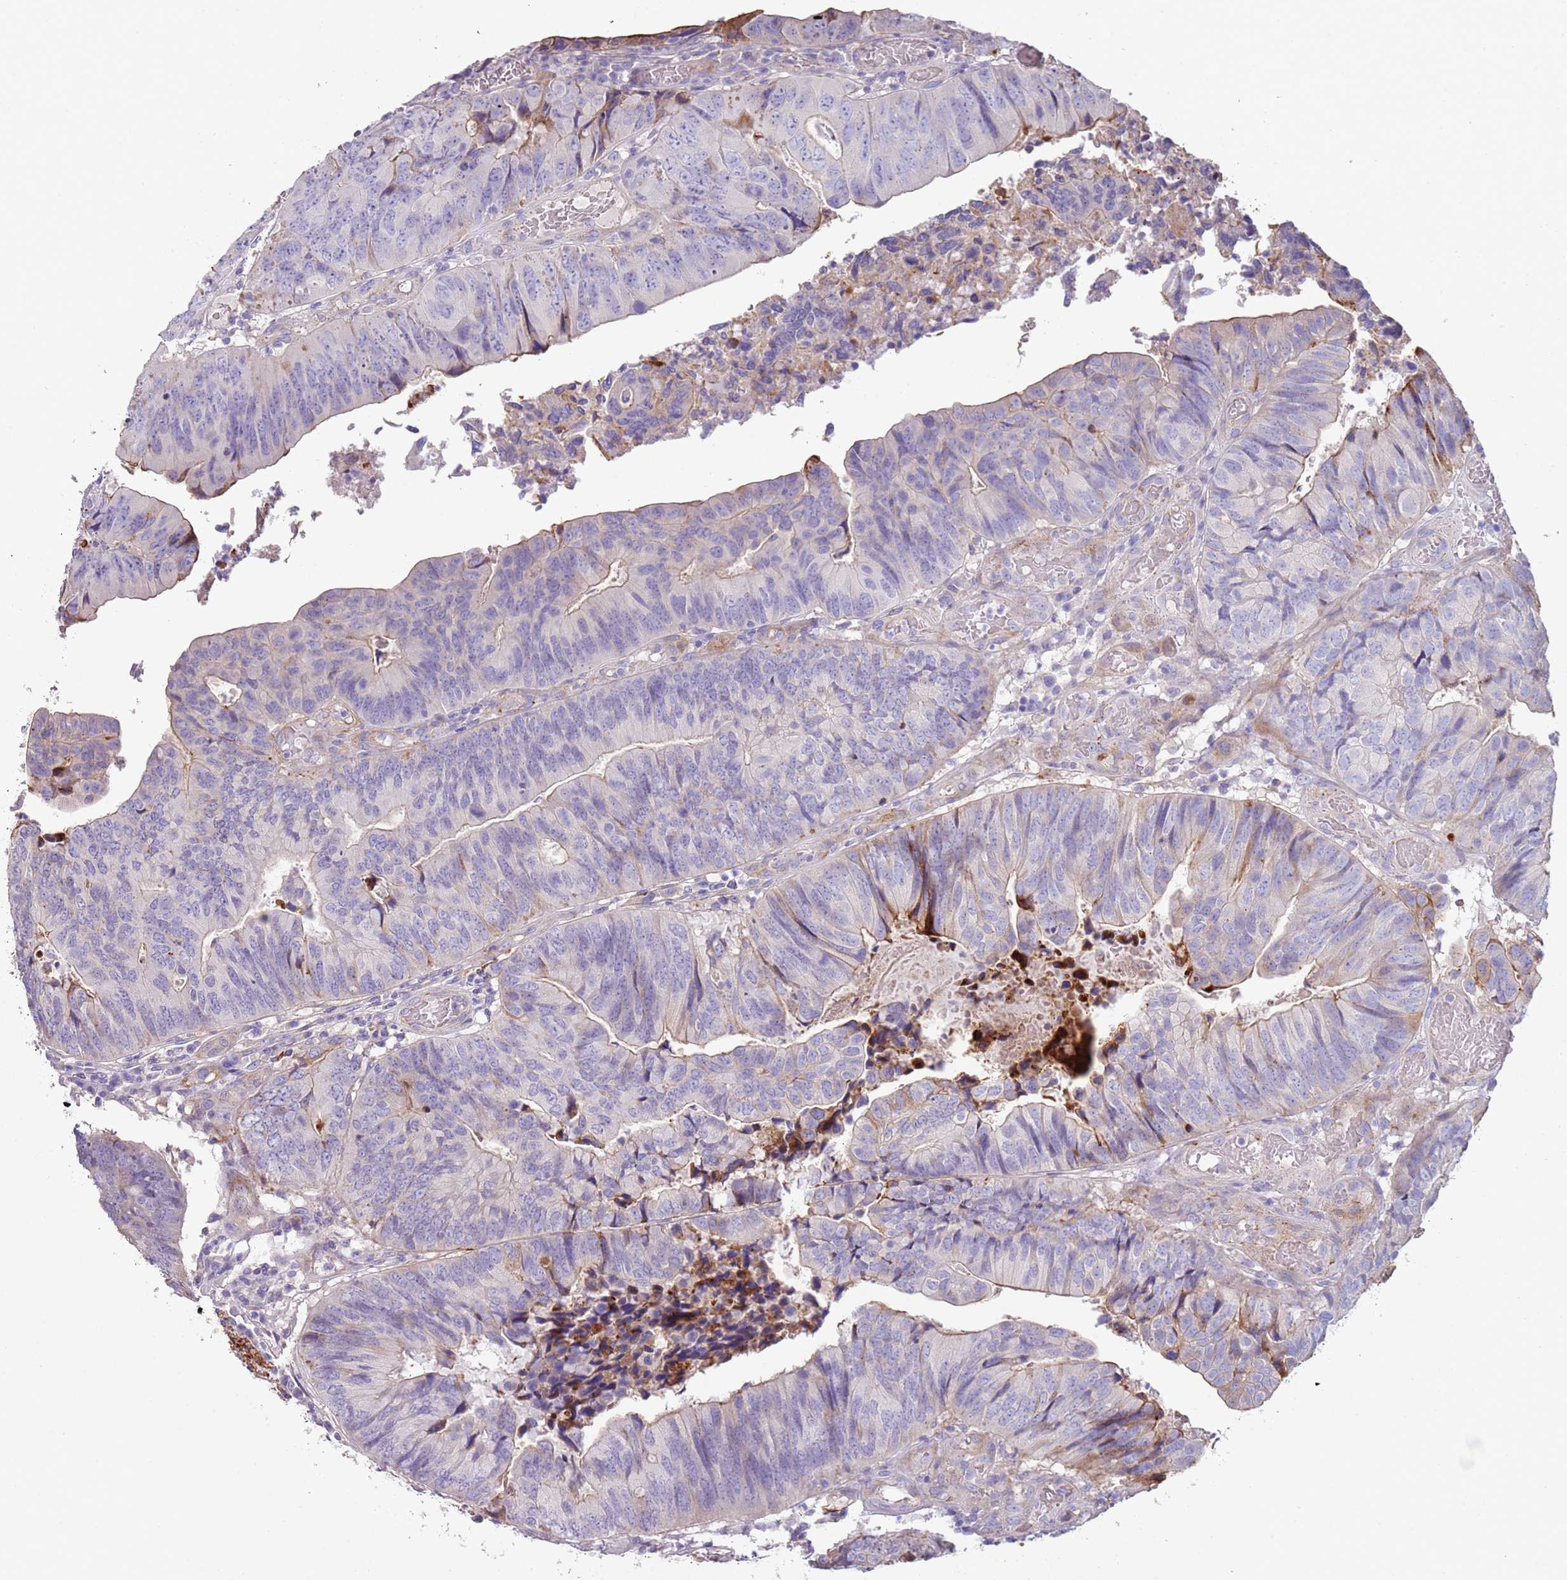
{"staining": {"intensity": "strong", "quantity": "<25%", "location": "cytoplasmic/membranous"}, "tissue": "colorectal cancer", "cell_type": "Tumor cells", "image_type": "cancer", "snomed": [{"axis": "morphology", "description": "Adenocarcinoma, NOS"}, {"axis": "topography", "description": "Colon"}], "caption": "The immunohistochemical stain labels strong cytoplasmic/membranous staining in tumor cells of colorectal cancer (adenocarcinoma) tissue.", "gene": "NBPF3", "patient": {"sex": "female", "age": 67}}